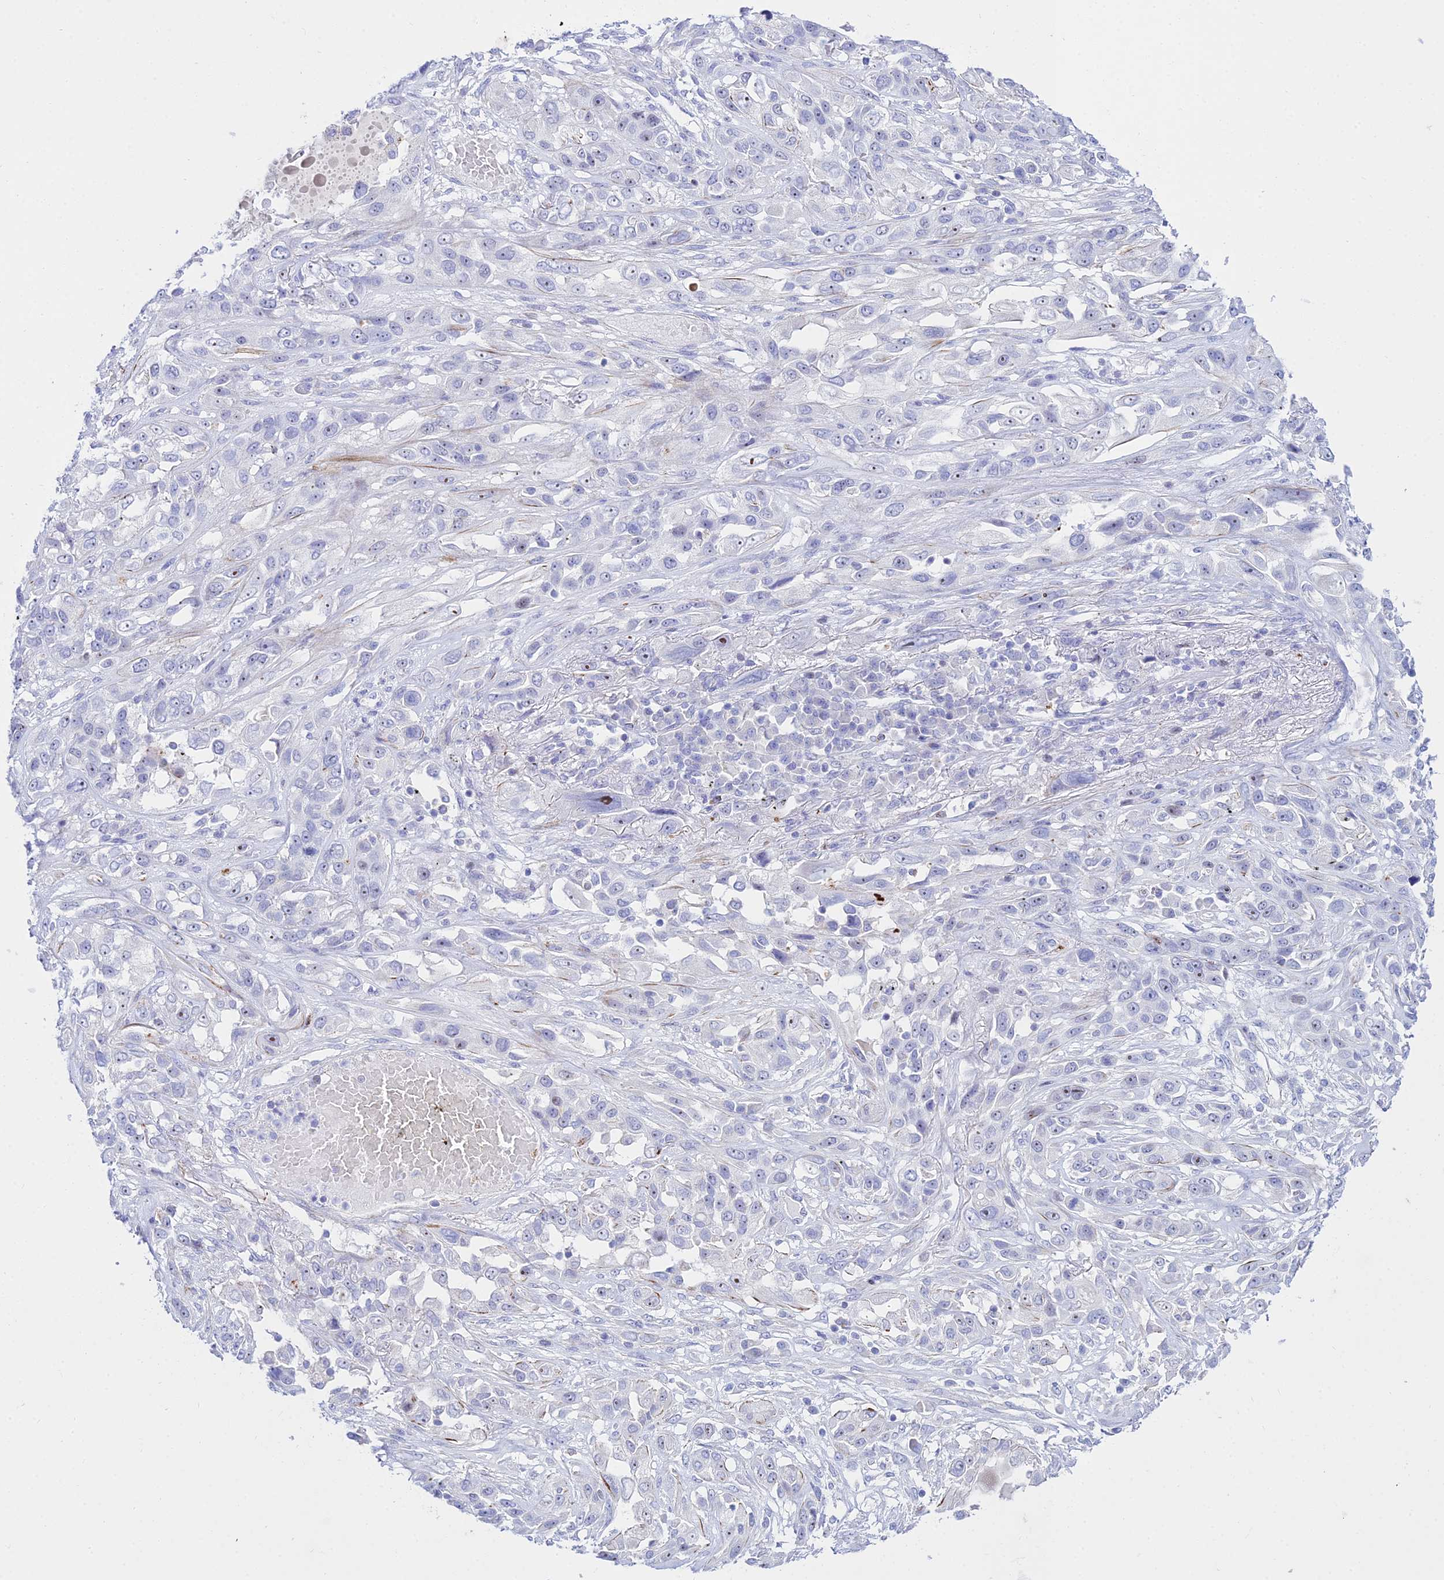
{"staining": {"intensity": "negative", "quantity": "none", "location": "none"}, "tissue": "lung cancer", "cell_type": "Tumor cells", "image_type": "cancer", "snomed": [{"axis": "morphology", "description": "Squamous cell carcinoma, NOS"}, {"axis": "topography", "description": "Lung"}], "caption": "IHC of squamous cell carcinoma (lung) demonstrates no positivity in tumor cells.", "gene": "DLX1", "patient": {"sex": "female", "age": 70}}